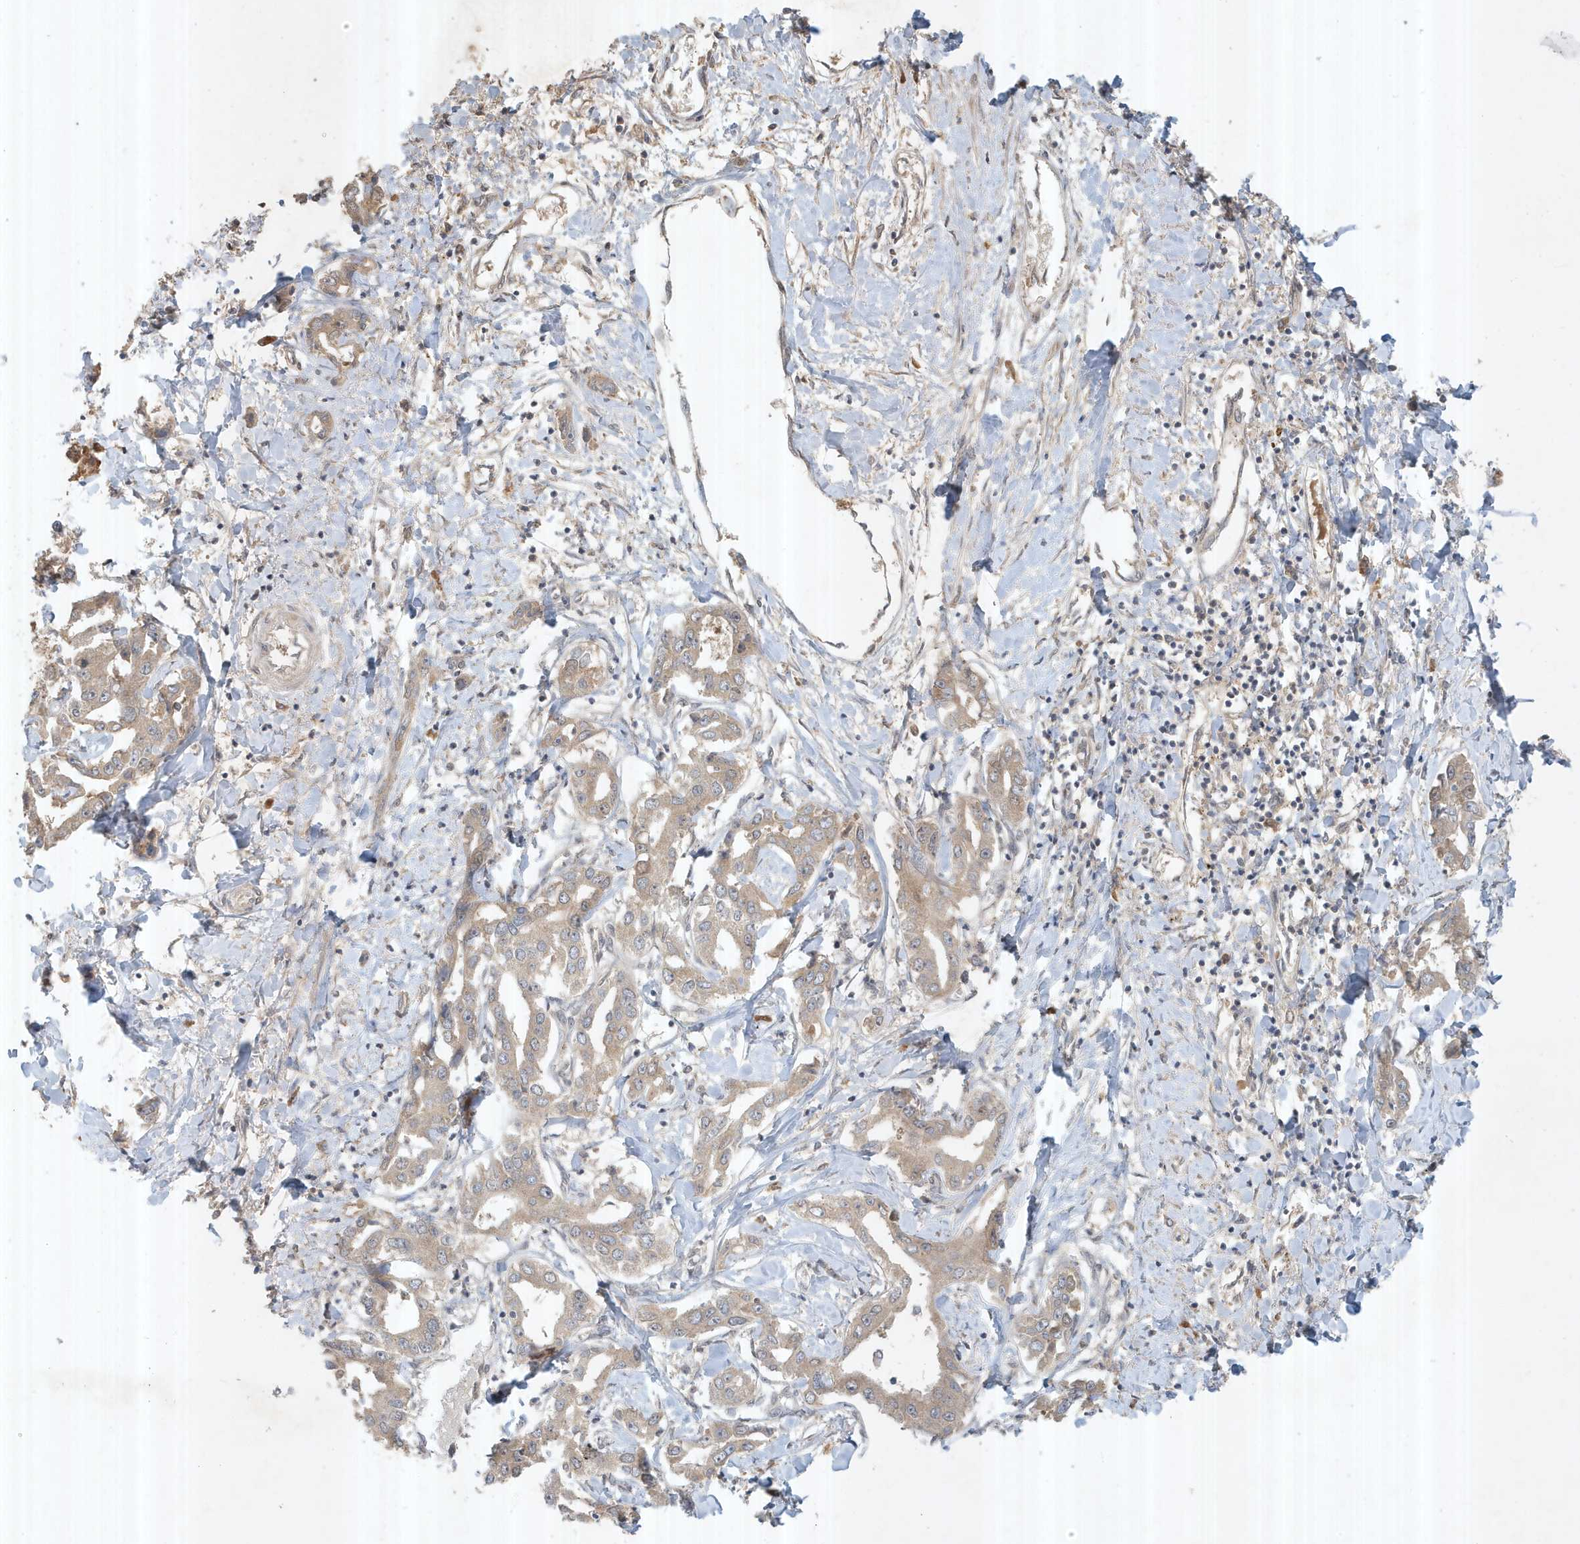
{"staining": {"intensity": "weak", "quantity": ">75%", "location": "cytoplasmic/membranous"}, "tissue": "liver cancer", "cell_type": "Tumor cells", "image_type": "cancer", "snomed": [{"axis": "morphology", "description": "Cholangiocarcinoma"}, {"axis": "topography", "description": "Liver"}], "caption": "The immunohistochemical stain highlights weak cytoplasmic/membranous expression in tumor cells of cholangiocarcinoma (liver) tissue.", "gene": "ABCB9", "patient": {"sex": "male", "age": 59}}